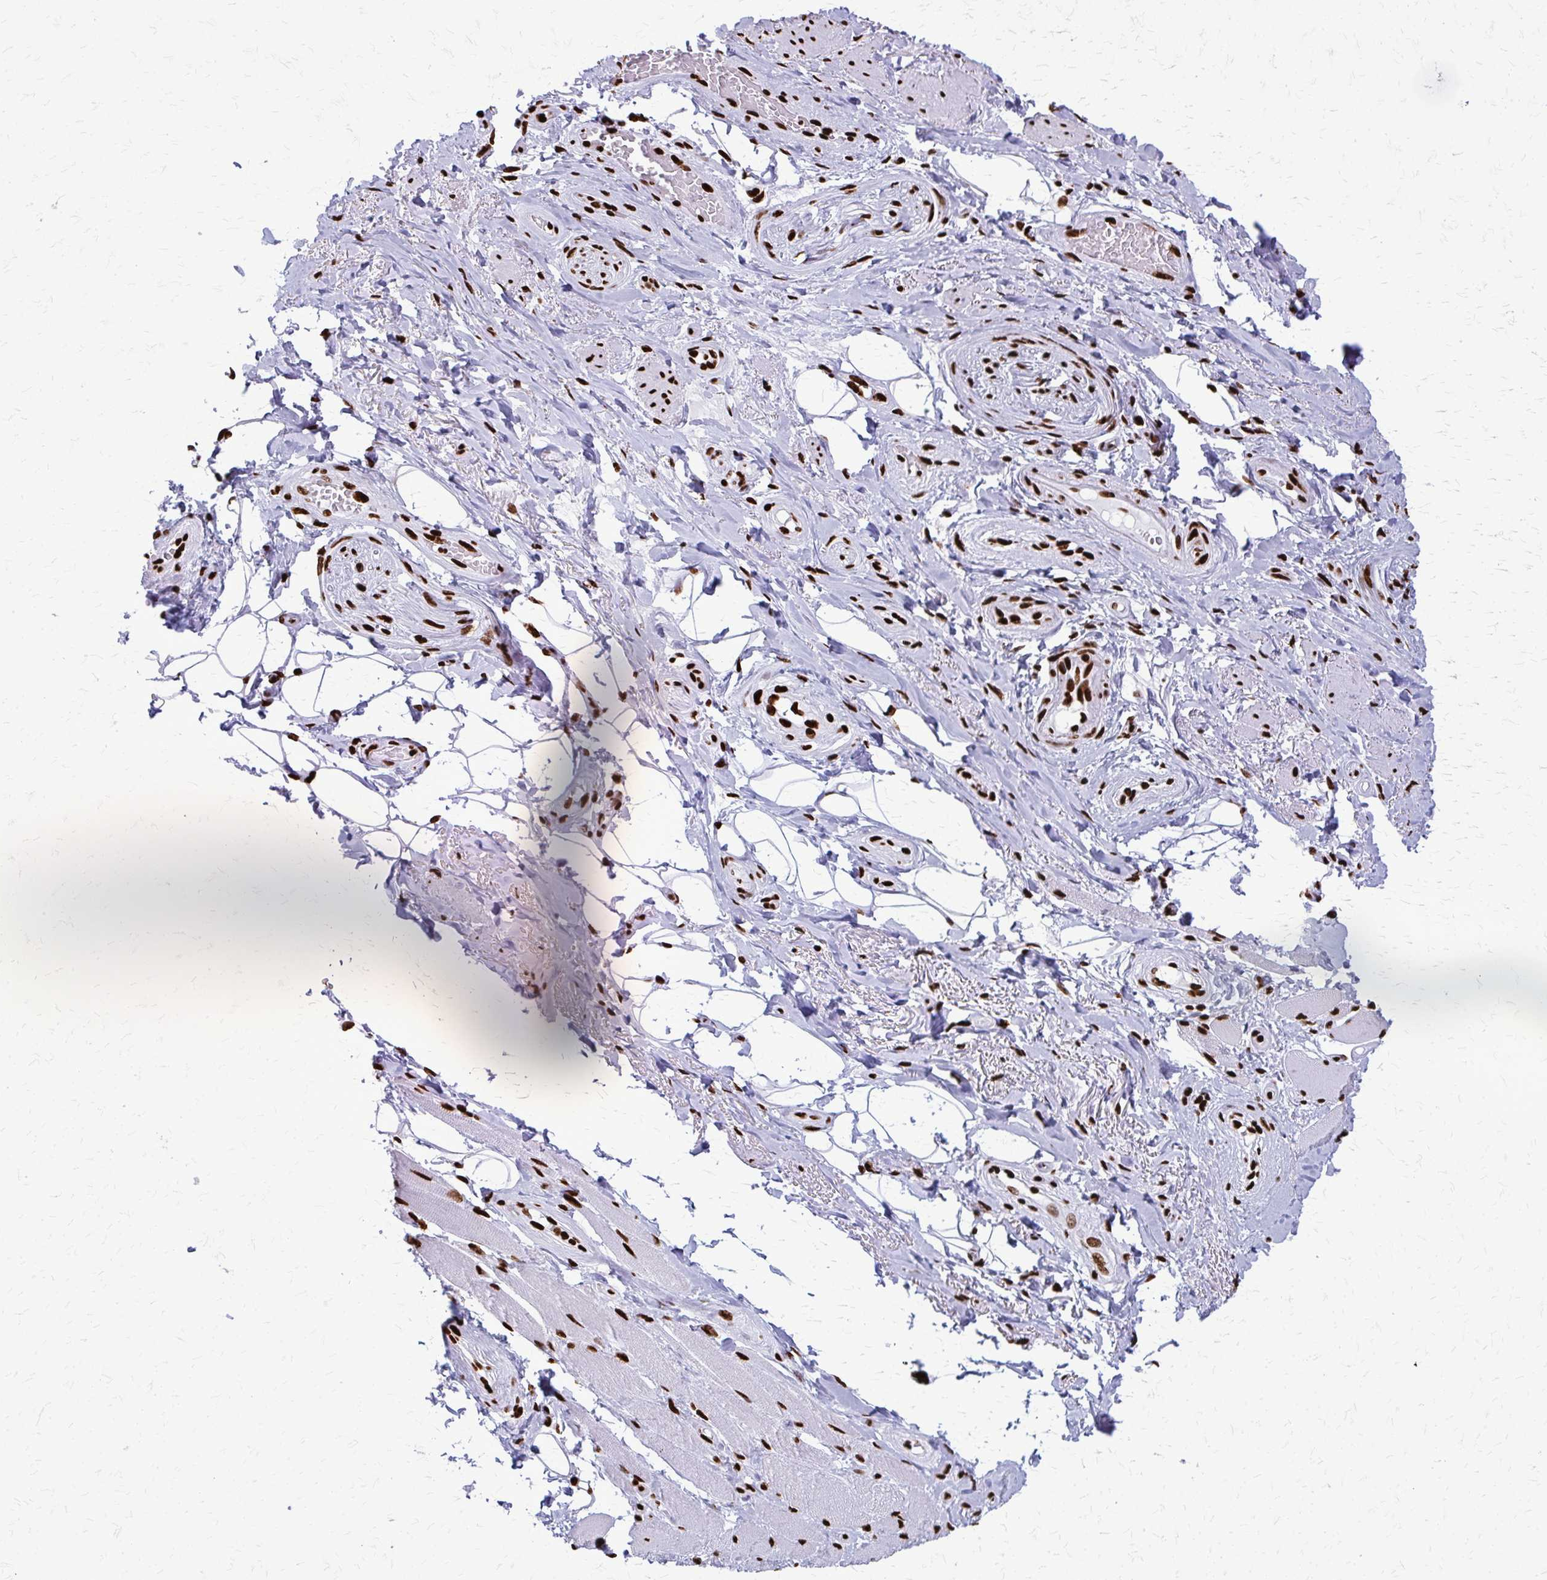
{"staining": {"intensity": "strong", "quantity": "25%-75%", "location": "nuclear"}, "tissue": "adipose tissue", "cell_type": "Adipocytes", "image_type": "normal", "snomed": [{"axis": "morphology", "description": "Normal tissue, NOS"}, {"axis": "topography", "description": "Anal"}, {"axis": "topography", "description": "Peripheral nerve tissue"}], "caption": "Immunohistochemical staining of unremarkable human adipose tissue reveals high levels of strong nuclear staining in about 25%-75% of adipocytes.", "gene": "SFPQ", "patient": {"sex": "male", "age": 53}}